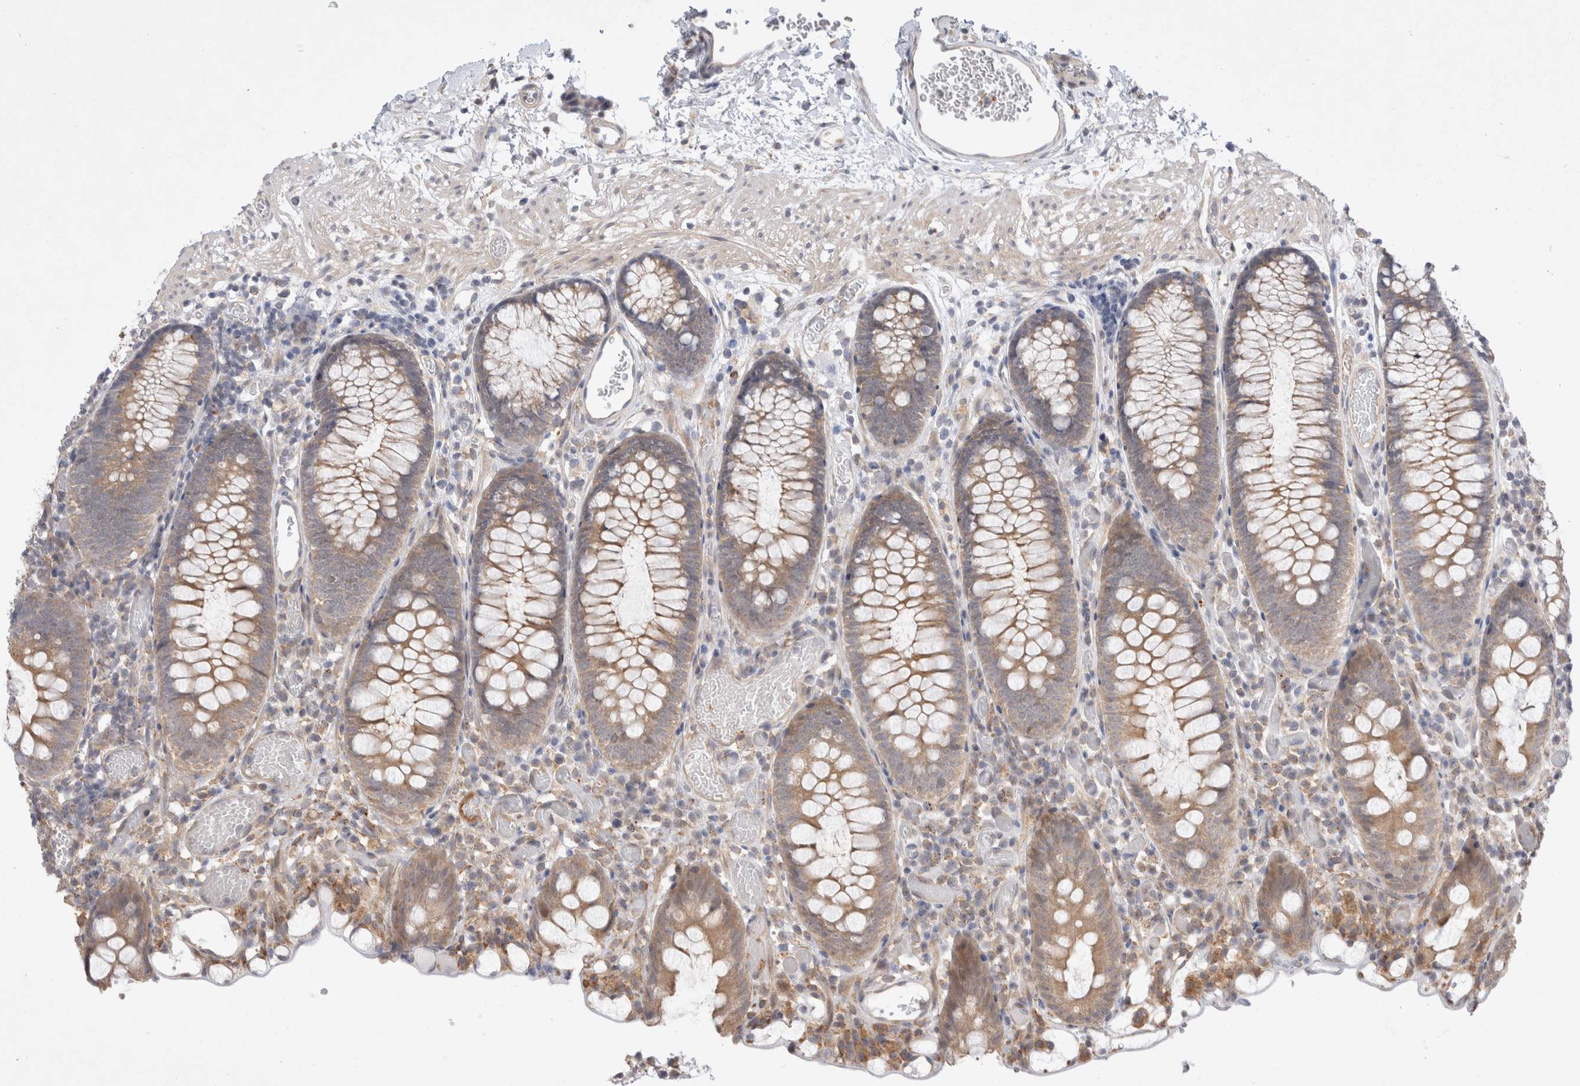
{"staining": {"intensity": "weak", "quantity": ">75%", "location": "cytoplasmic/membranous"}, "tissue": "colon", "cell_type": "Endothelial cells", "image_type": "normal", "snomed": [{"axis": "morphology", "description": "Normal tissue, NOS"}, {"axis": "topography", "description": "Colon"}], "caption": "Immunohistochemistry (IHC) histopathology image of benign human colon stained for a protein (brown), which shows low levels of weak cytoplasmic/membranous positivity in approximately >75% of endothelial cells.", "gene": "NPC1", "patient": {"sex": "male", "age": 14}}